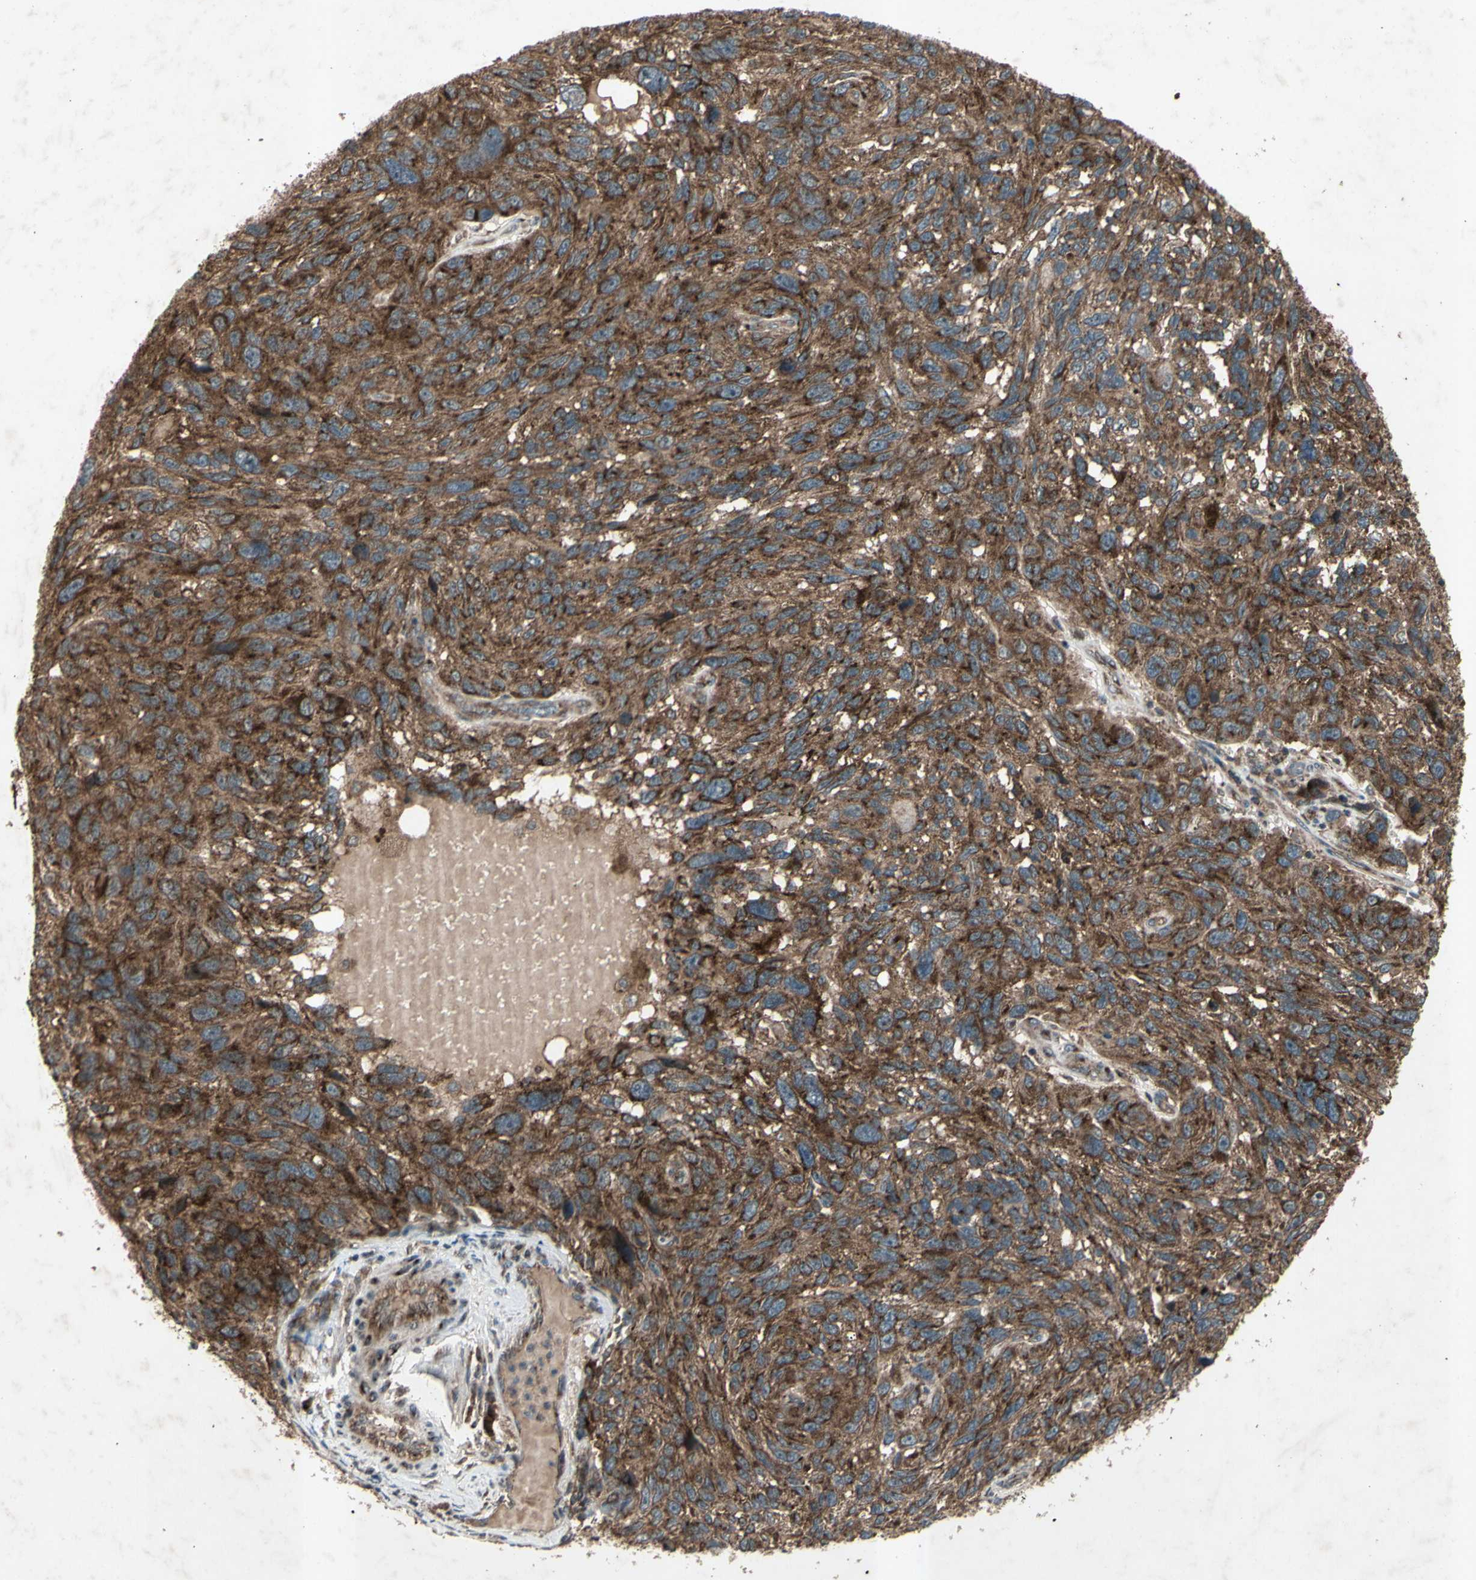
{"staining": {"intensity": "strong", "quantity": ">75%", "location": "cytoplasmic/membranous"}, "tissue": "melanoma", "cell_type": "Tumor cells", "image_type": "cancer", "snomed": [{"axis": "morphology", "description": "Malignant melanoma, NOS"}, {"axis": "topography", "description": "Skin"}], "caption": "An image of malignant melanoma stained for a protein reveals strong cytoplasmic/membranous brown staining in tumor cells. (Stains: DAB (3,3'-diaminobenzidine) in brown, nuclei in blue, Microscopy: brightfield microscopy at high magnification).", "gene": "AP1G1", "patient": {"sex": "male", "age": 53}}